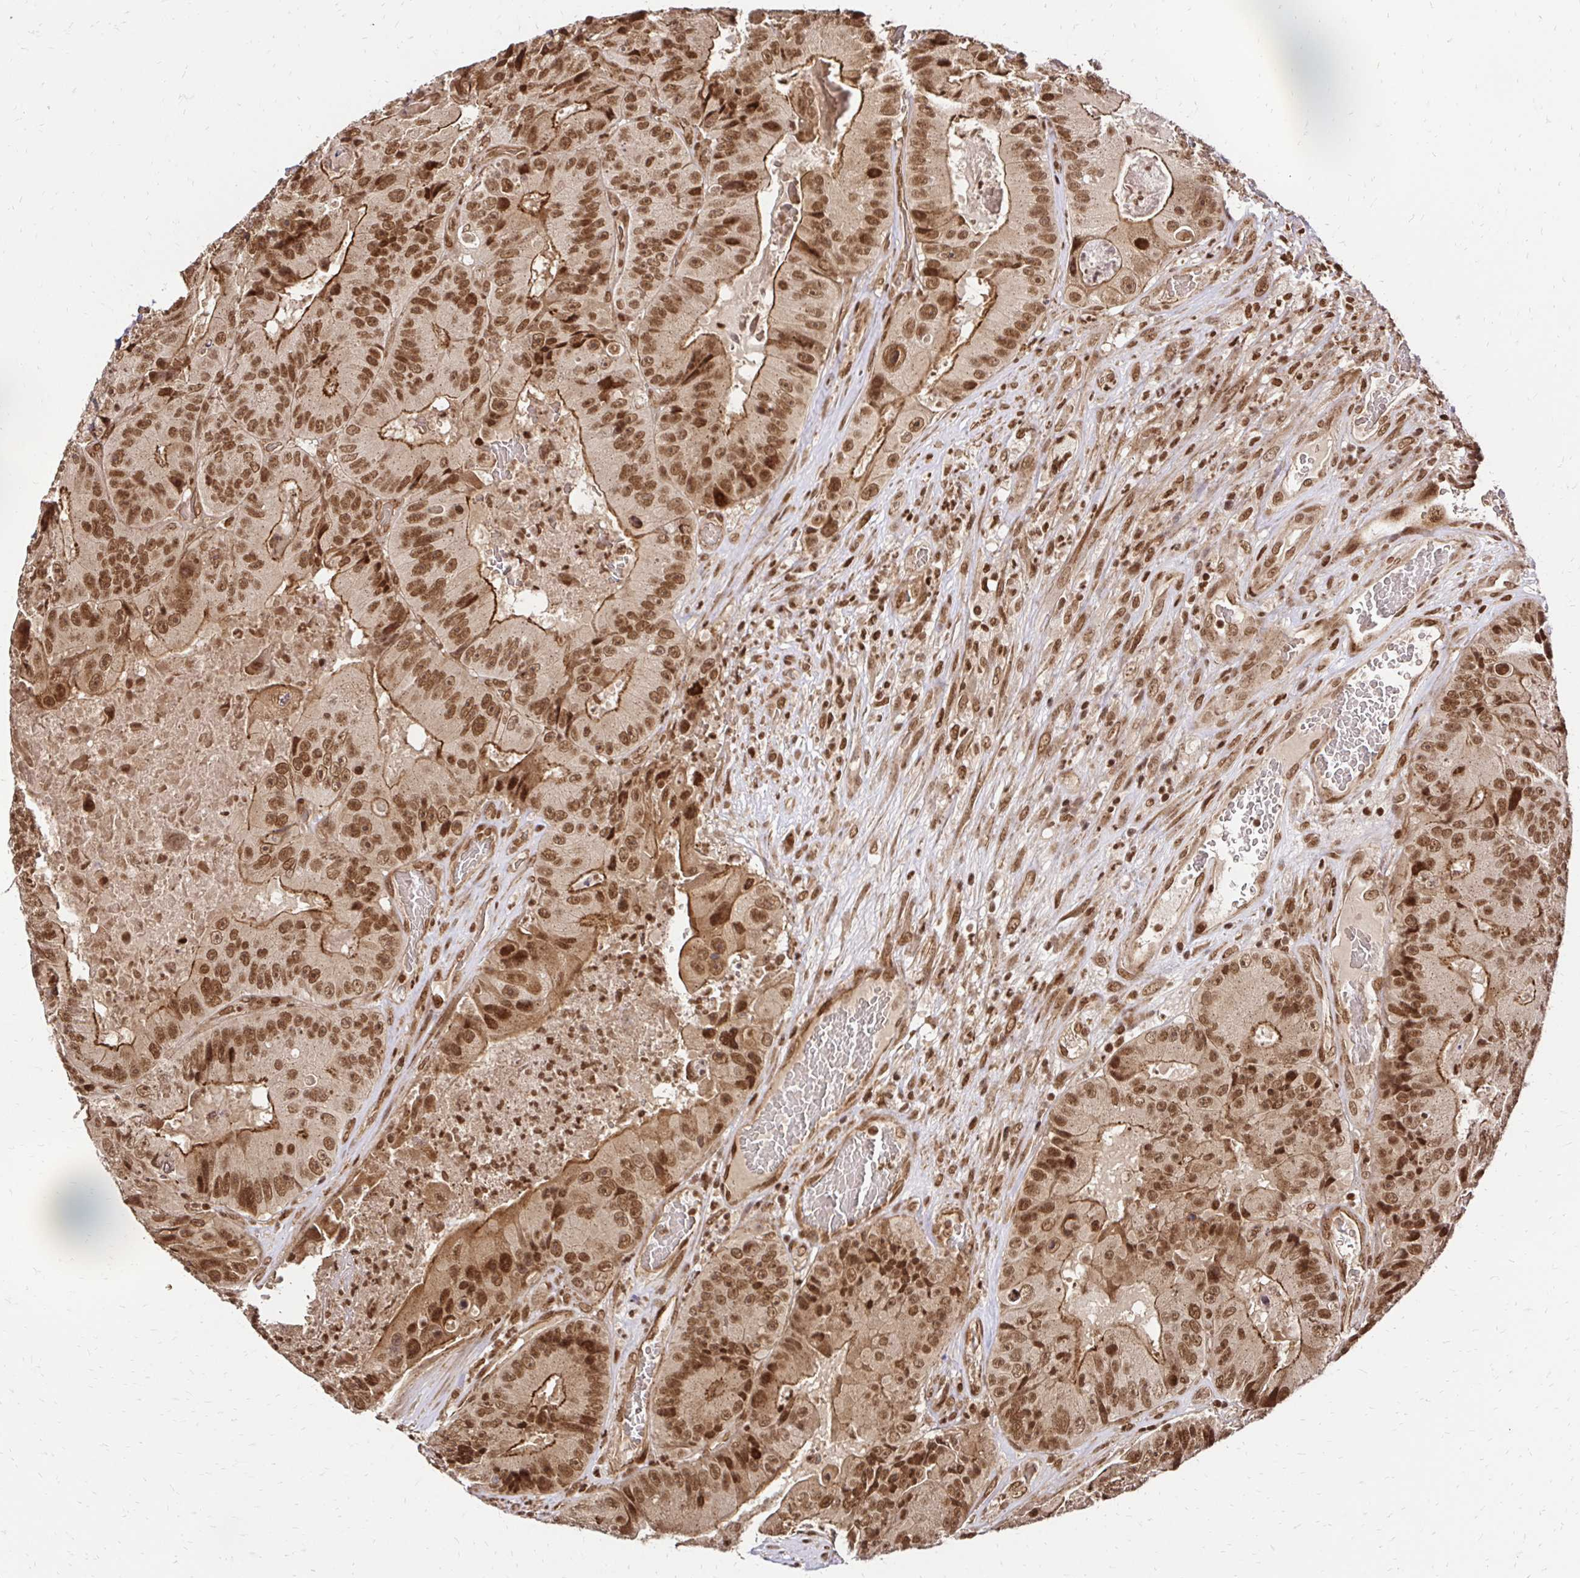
{"staining": {"intensity": "moderate", "quantity": ">75%", "location": "cytoplasmic/membranous,nuclear"}, "tissue": "colorectal cancer", "cell_type": "Tumor cells", "image_type": "cancer", "snomed": [{"axis": "morphology", "description": "Adenocarcinoma, NOS"}, {"axis": "topography", "description": "Colon"}], "caption": "Protein staining of colorectal cancer (adenocarcinoma) tissue demonstrates moderate cytoplasmic/membranous and nuclear staining in approximately >75% of tumor cells. The staining was performed using DAB (3,3'-diaminobenzidine), with brown indicating positive protein expression. Nuclei are stained blue with hematoxylin.", "gene": "GLYR1", "patient": {"sex": "female", "age": 86}}